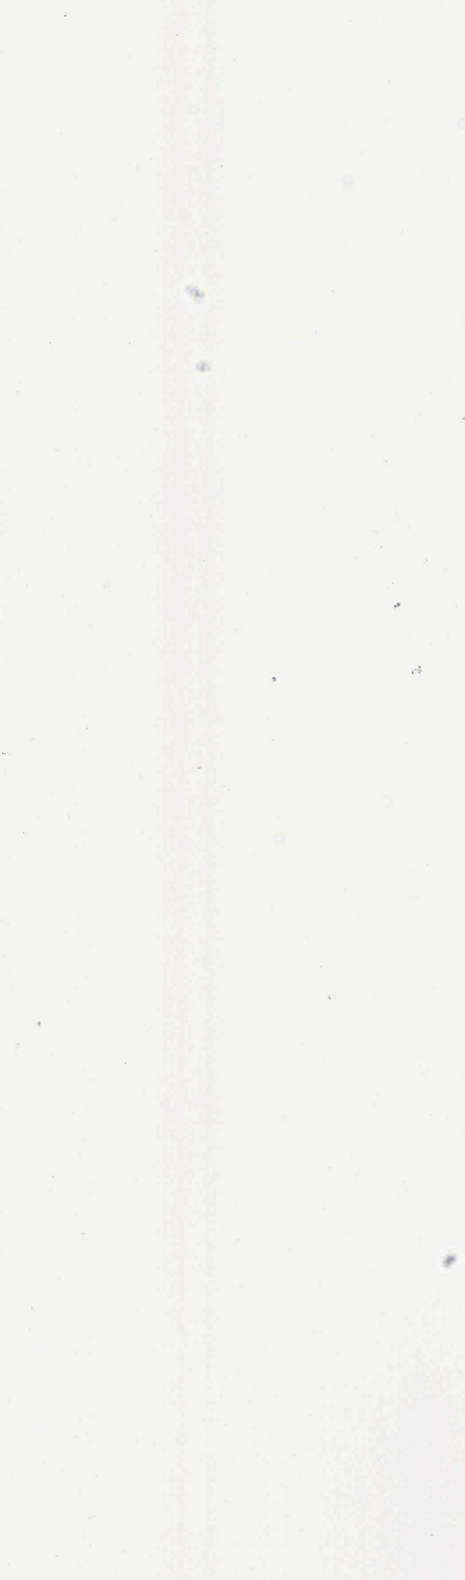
{"staining": {"intensity": "negative", "quantity": "none", "location": "none"}, "tissue": "esophagus", "cell_type": "Squamous epithelial cells", "image_type": "normal", "snomed": [{"axis": "morphology", "description": "Normal tissue, NOS"}, {"axis": "topography", "description": "Esophagus"}], "caption": "High power microscopy photomicrograph of an IHC image of benign esophagus, revealing no significant positivity in squamous epithelial cells.", "gene": "BCL6", "patient": {"sex": "female", "age": 61}}